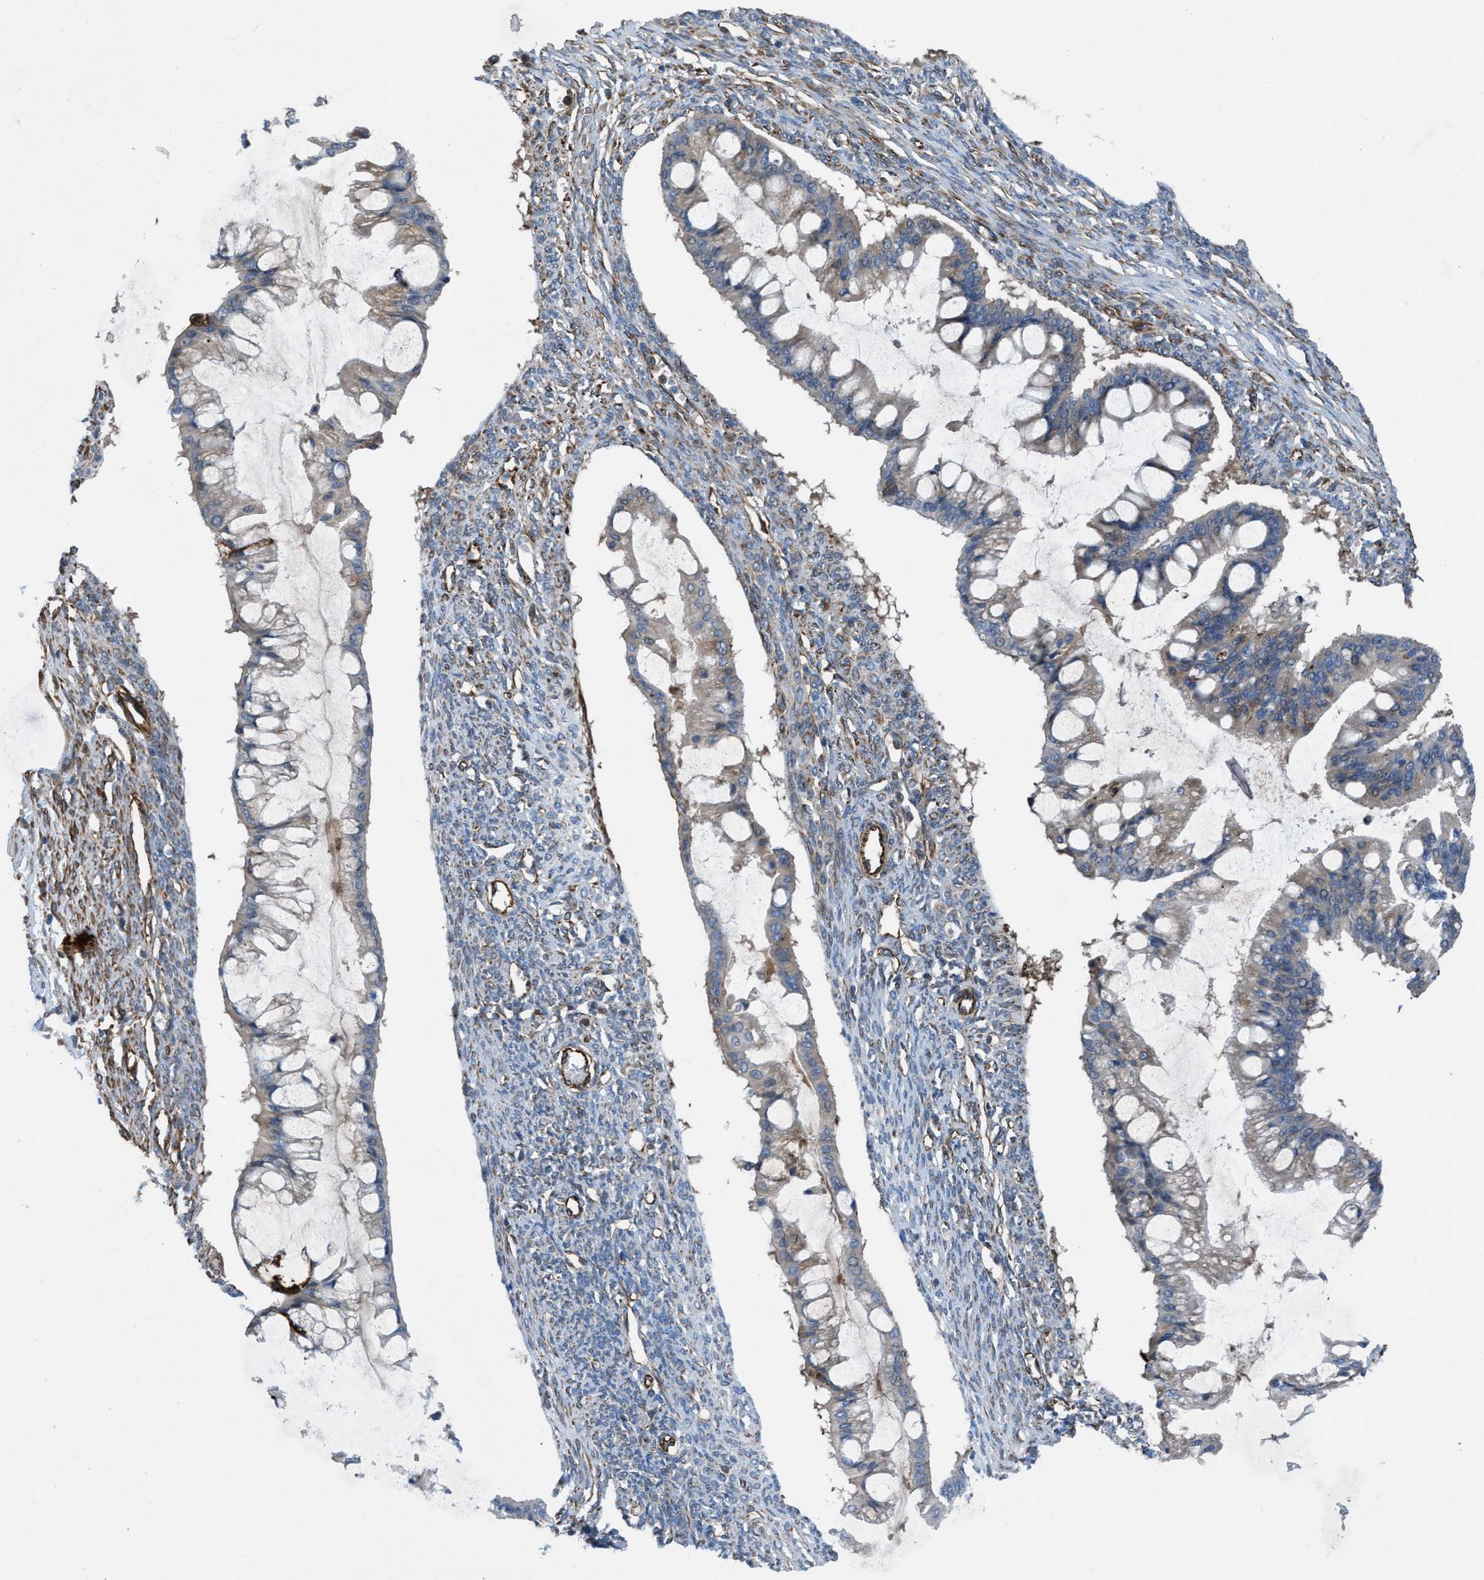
{"staining": {"intensity": "weak", "quantity": "<25%", "location": "cytoplasmic/membranous"}, "tissue": "ovarian cancer", "cell_type": "Tumor cells", "image_type": "cancer", "snomed": [{"axis": "morphology", "description": "Cystadenocarcinoma, mucinous, NOS"}, {"axis": "topography", "description": "Ovary"}], "caption": "Human ovarian cancer stained for a protein using immunohistochemistry exhibits no staining in tumor cells.", "gene": "SLC6A9", "patient": {"sex": "female", "age": 73}}